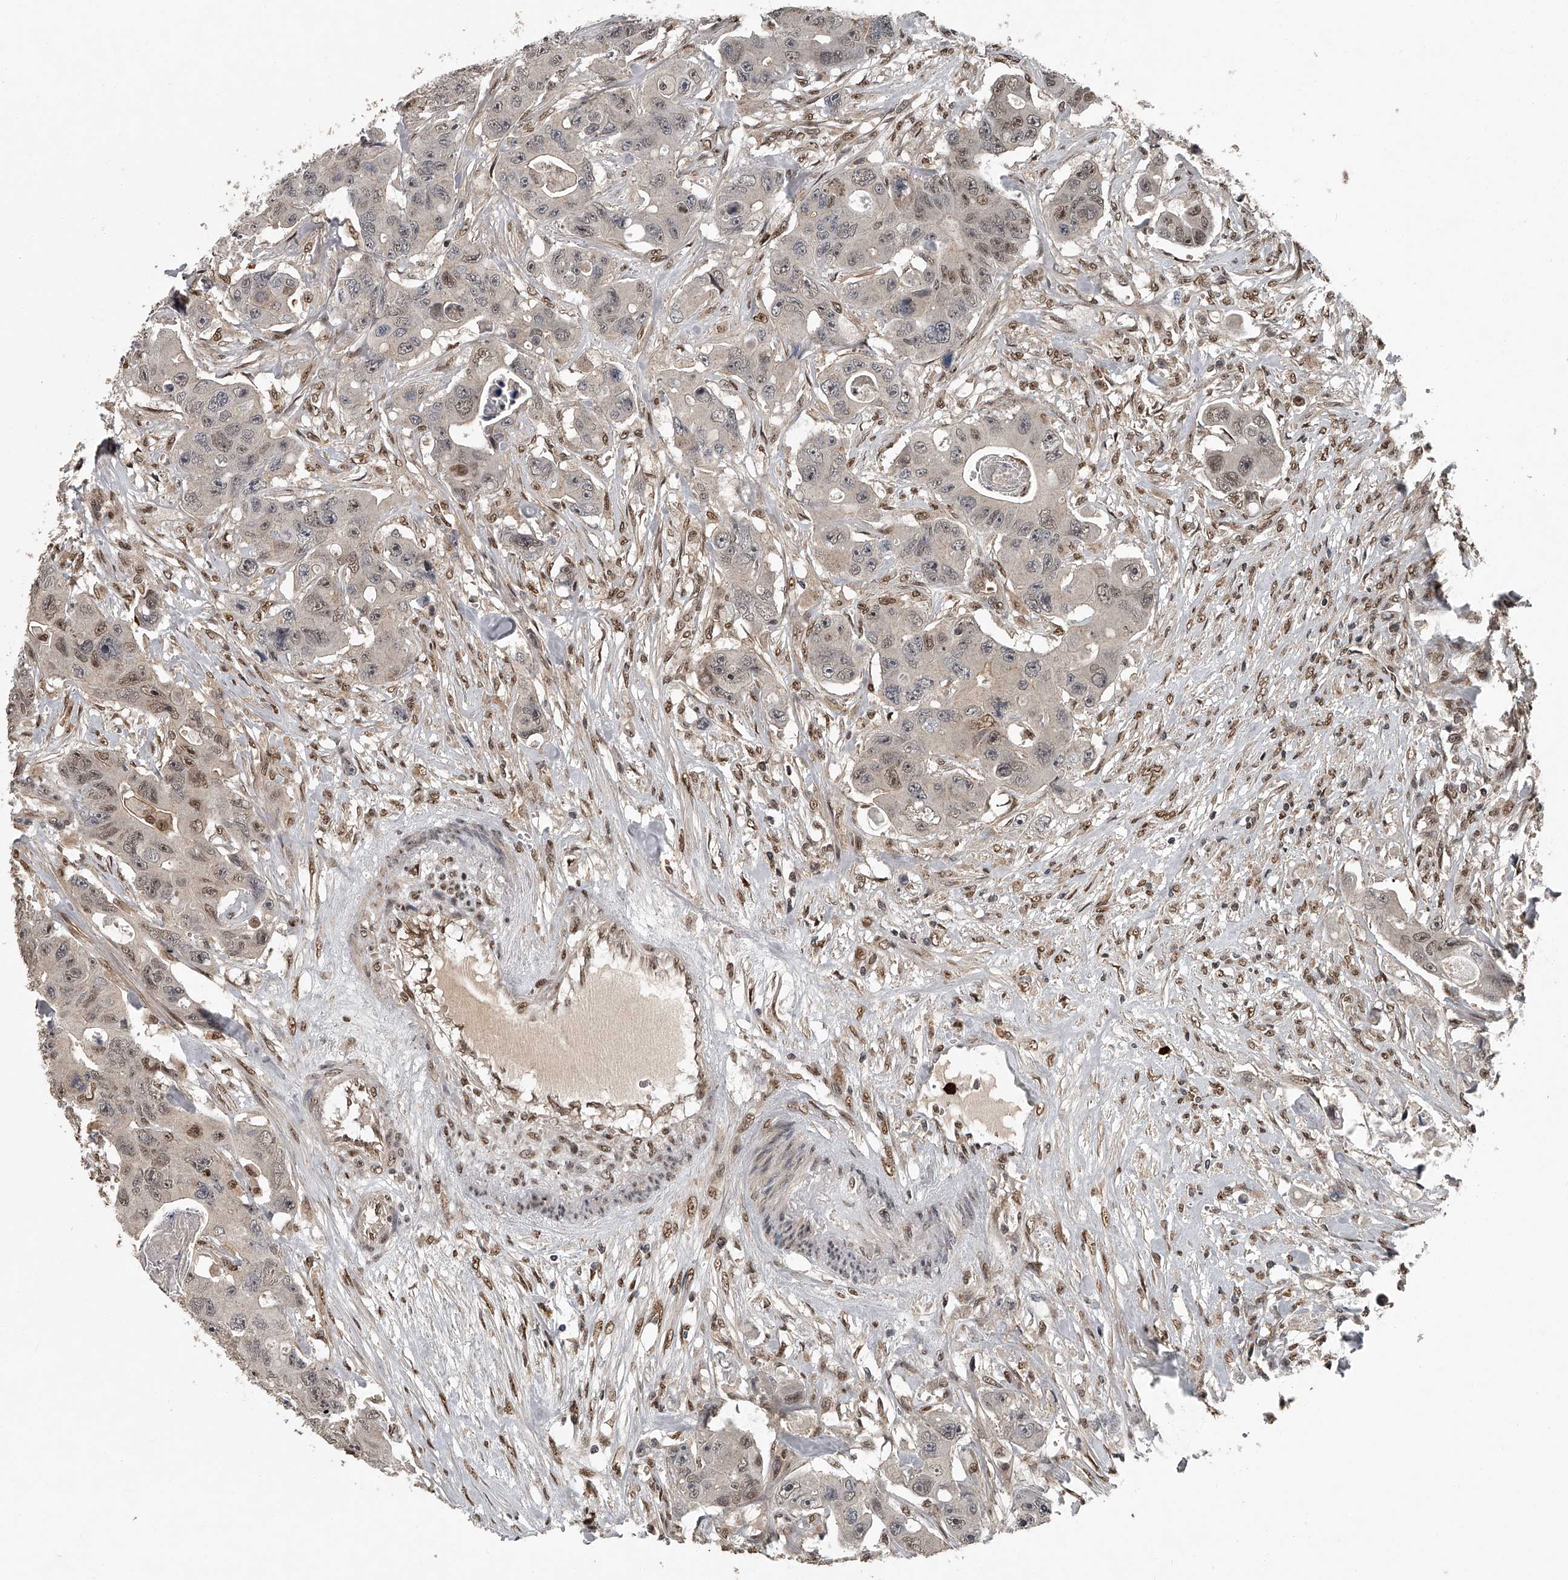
{"staining": {"intensity": "weak", "quantity": "25%-75%", "location": "nuclear"}, "tissue": "colorectal cancer", "cell_type": "Tumor cells", "image_type": "cancer", "snomed": [{"axis": "morphology", "description": "Adenocarcinoma, NOS"}, {"axis": "topography", "description": "Colon"}], "caption": "IHC (DAB (3,3'-diaminobenzidine)) staining of human colorectal cancer (adenocarcinoma) displays weak nuclear protein expression in approximately 25%-75% of tumor cells. The staining was performed using DAB (3,3'-diaminobenzidine), with brown indicating positive protein expression. Nuclei are stained blue with hematoxylin.", "gene": "PLEKHG1", "patient": {"sex": "female", "age": 46}}